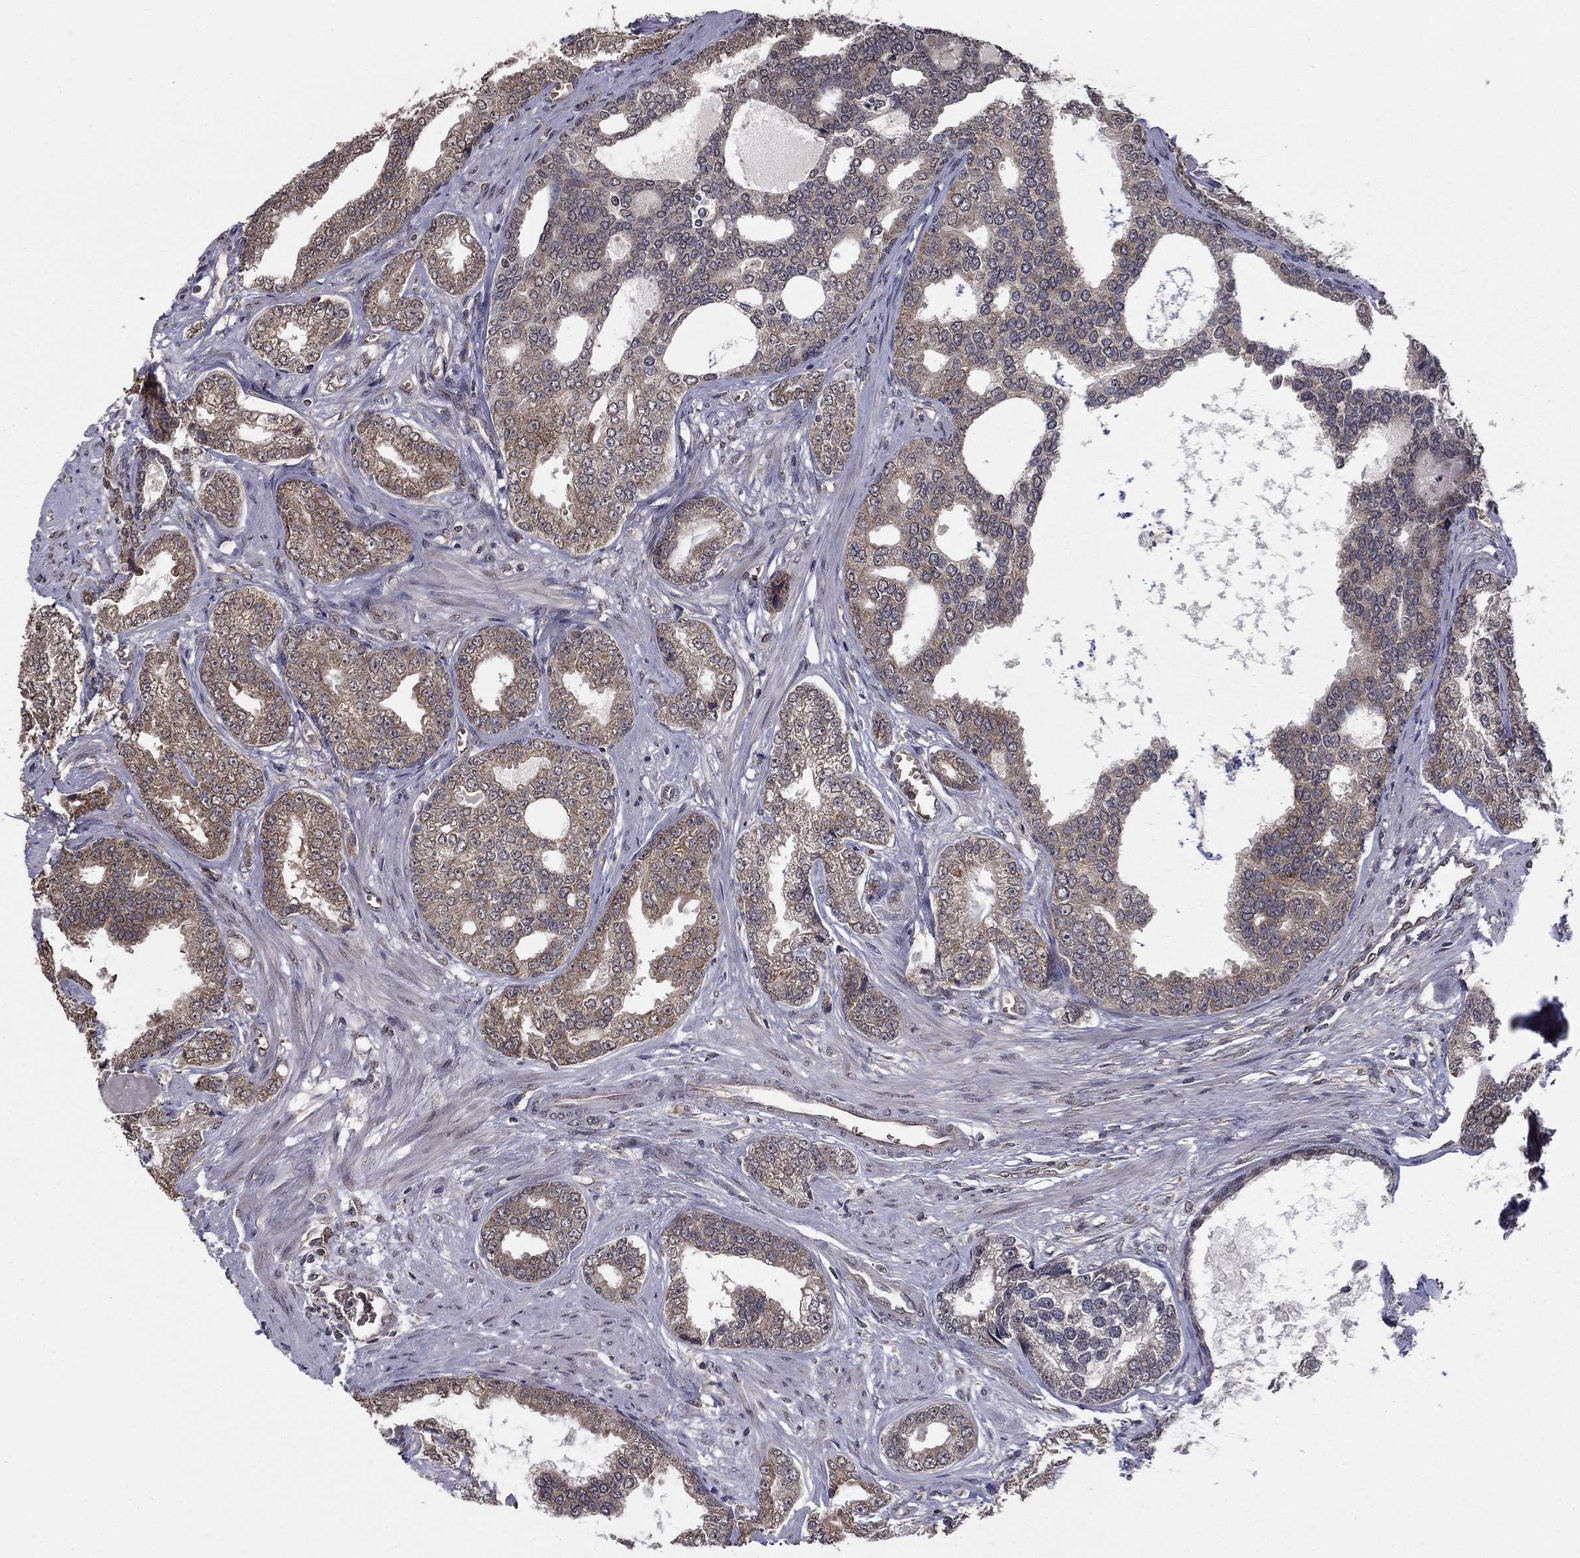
{"staining": {"intensity": "weak", "quantity": "25%-75%", "location": "cytoplasmic/membranous"}, "tissue": "prostate cancer", "cell_type": "Tumor cells", "image_type": "cancer", "snomed": [{"axis": "morphology", "description": "Adenocarcinoma, NOS"}, {"axis": "topography", "description": "Prostate"}], "caption": "Human prostate adenocarcinoma stained for a protein (brown) shows weak cytoplasmic/membranous positive expression in about 25%-75% of tumor cells.", "gene": "SLC2A13", "patient": {"sex": "male", "age": 67}}